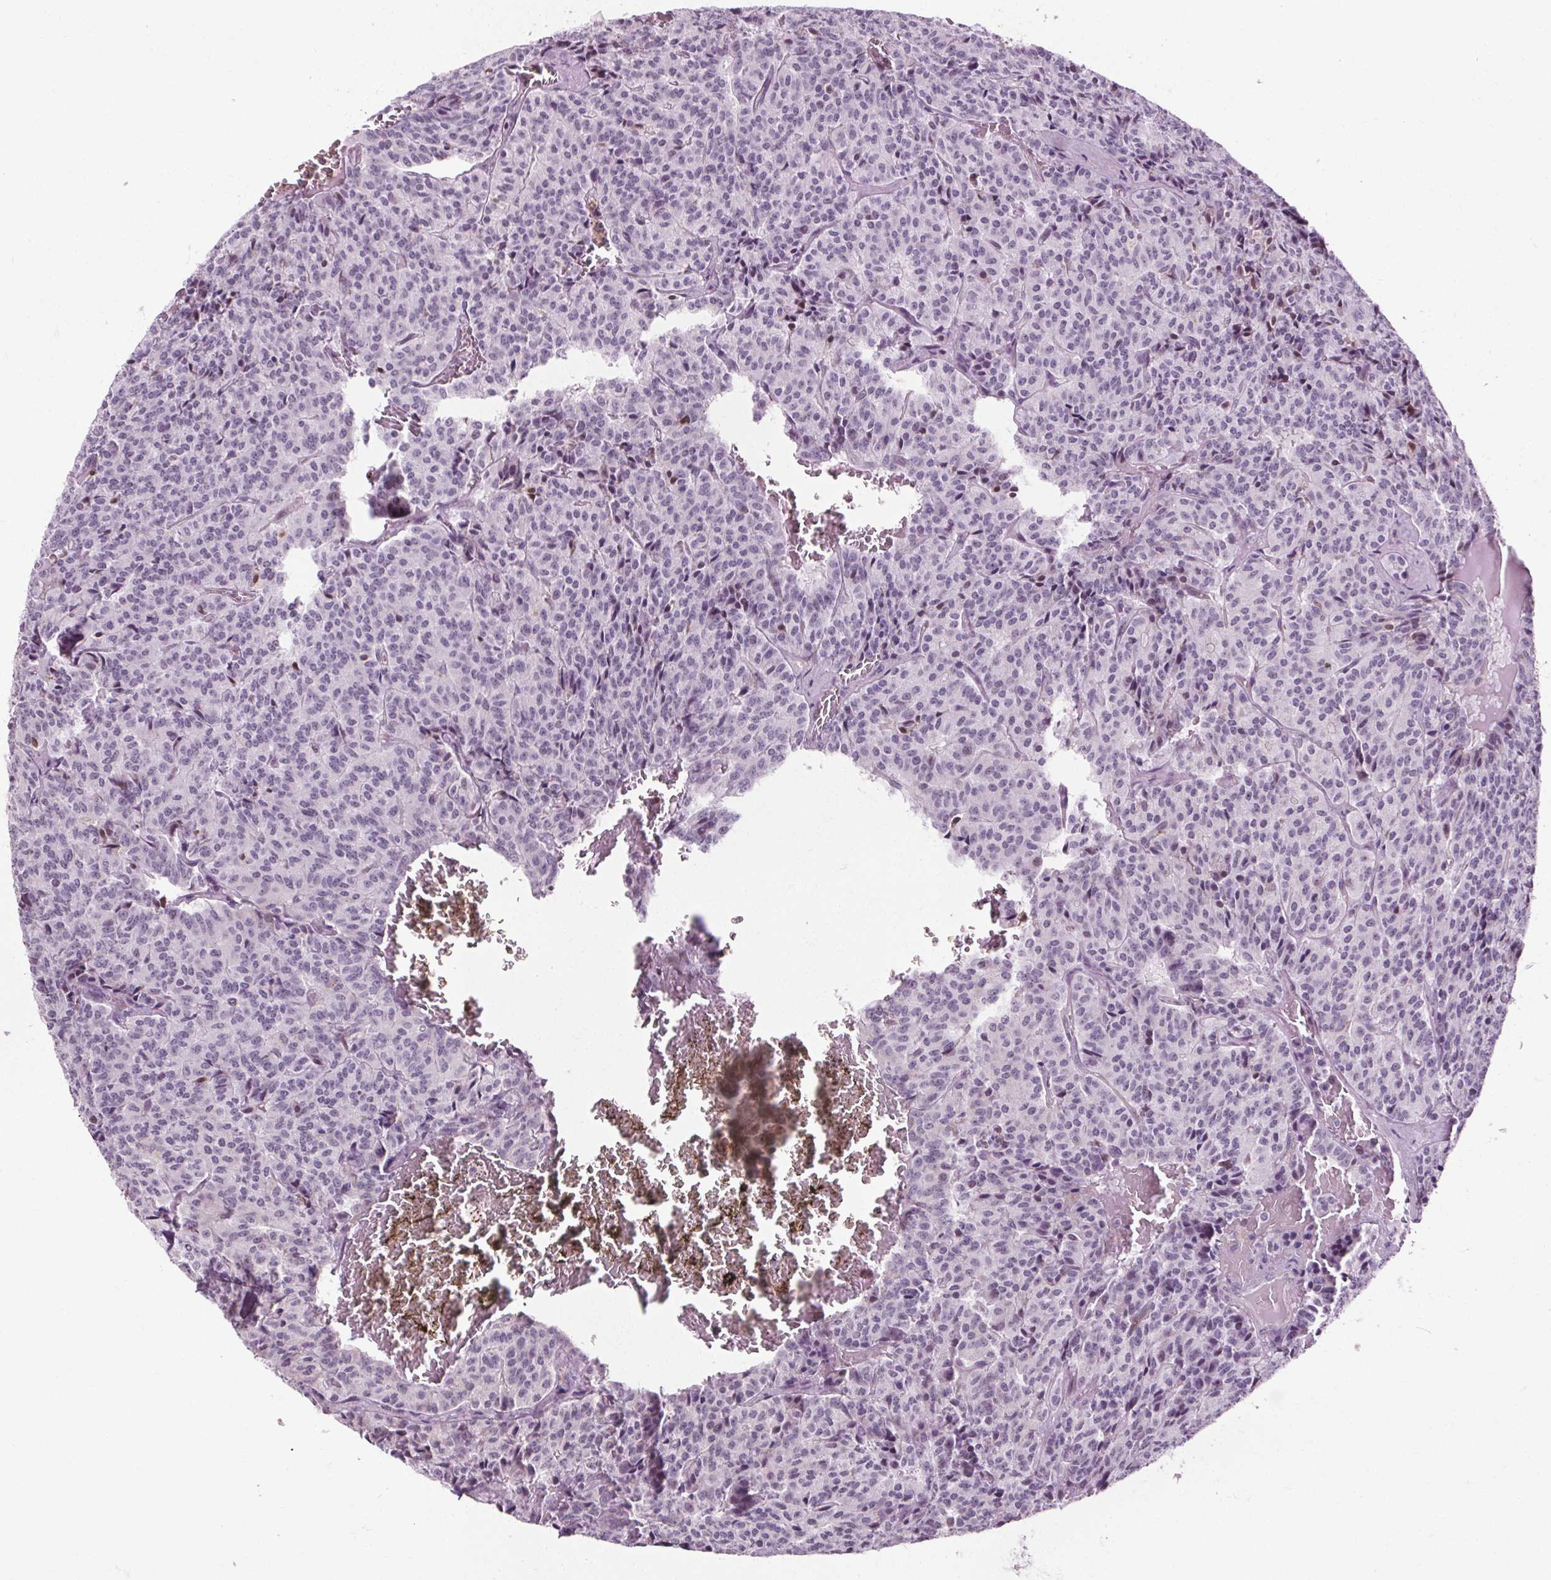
{"staining": {"intensity": "negative", "quantity": "none", "location": "none"}, "tissue": "carcinoid", "cell_type": "Tumor cells", "image_type": "cancer", "snomed": [{"axis": "morphology", "description": "Carcinoid, malignant, NOS"}, {"axis": "topography", "description": "Lung"}], "caption": "This photomicrograph is of malignant carcinoid stained with immunohistochemistry to label a protein in brown with the nuclei are counter-stained blue. There is no positivity in tumor cells.", "gene": "CEBPA", "patient": {"sex": "male", "age": 70}}